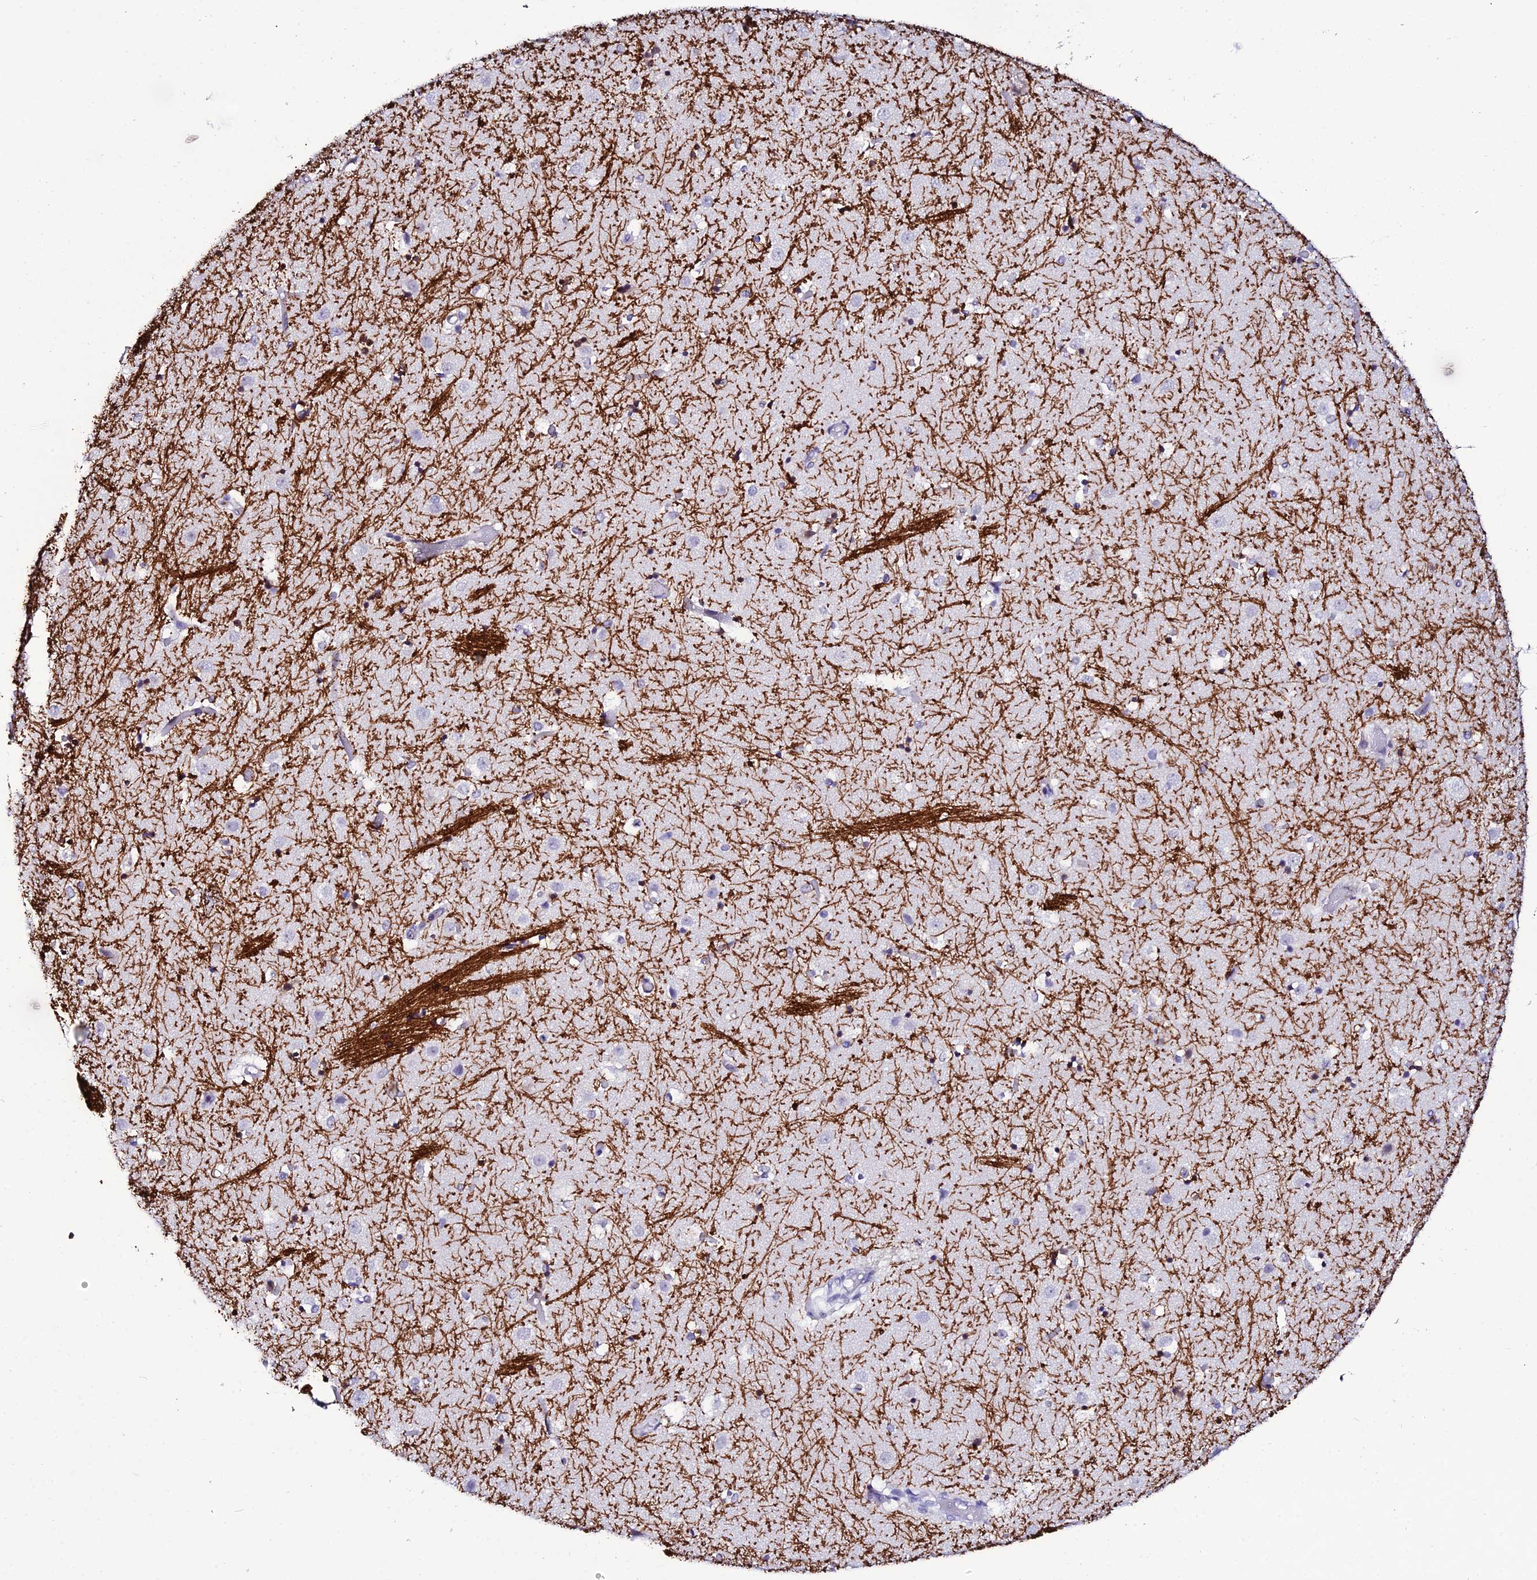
{"staining": {"intensity": "strong", "quantity": "<25%", "location": "cytoplasmic/membranous"}, "tissue": "caudate", "cell_type": "Glial cells", "image_type": "normal", "snomed": [{"axis": "morphology", "description": "Normal tissue, NOS"}, {"axis": "topography", "description": "Lateral ventricle wall"}], "caption": "Immunohistochemical staining of unremarkable human caudate reveals medium levels of strong cytoplasmic/membranous positivity in about <25% of glial cells.", "gene": "DEFB132", "patient": {"sex": "female", "age": 52}}